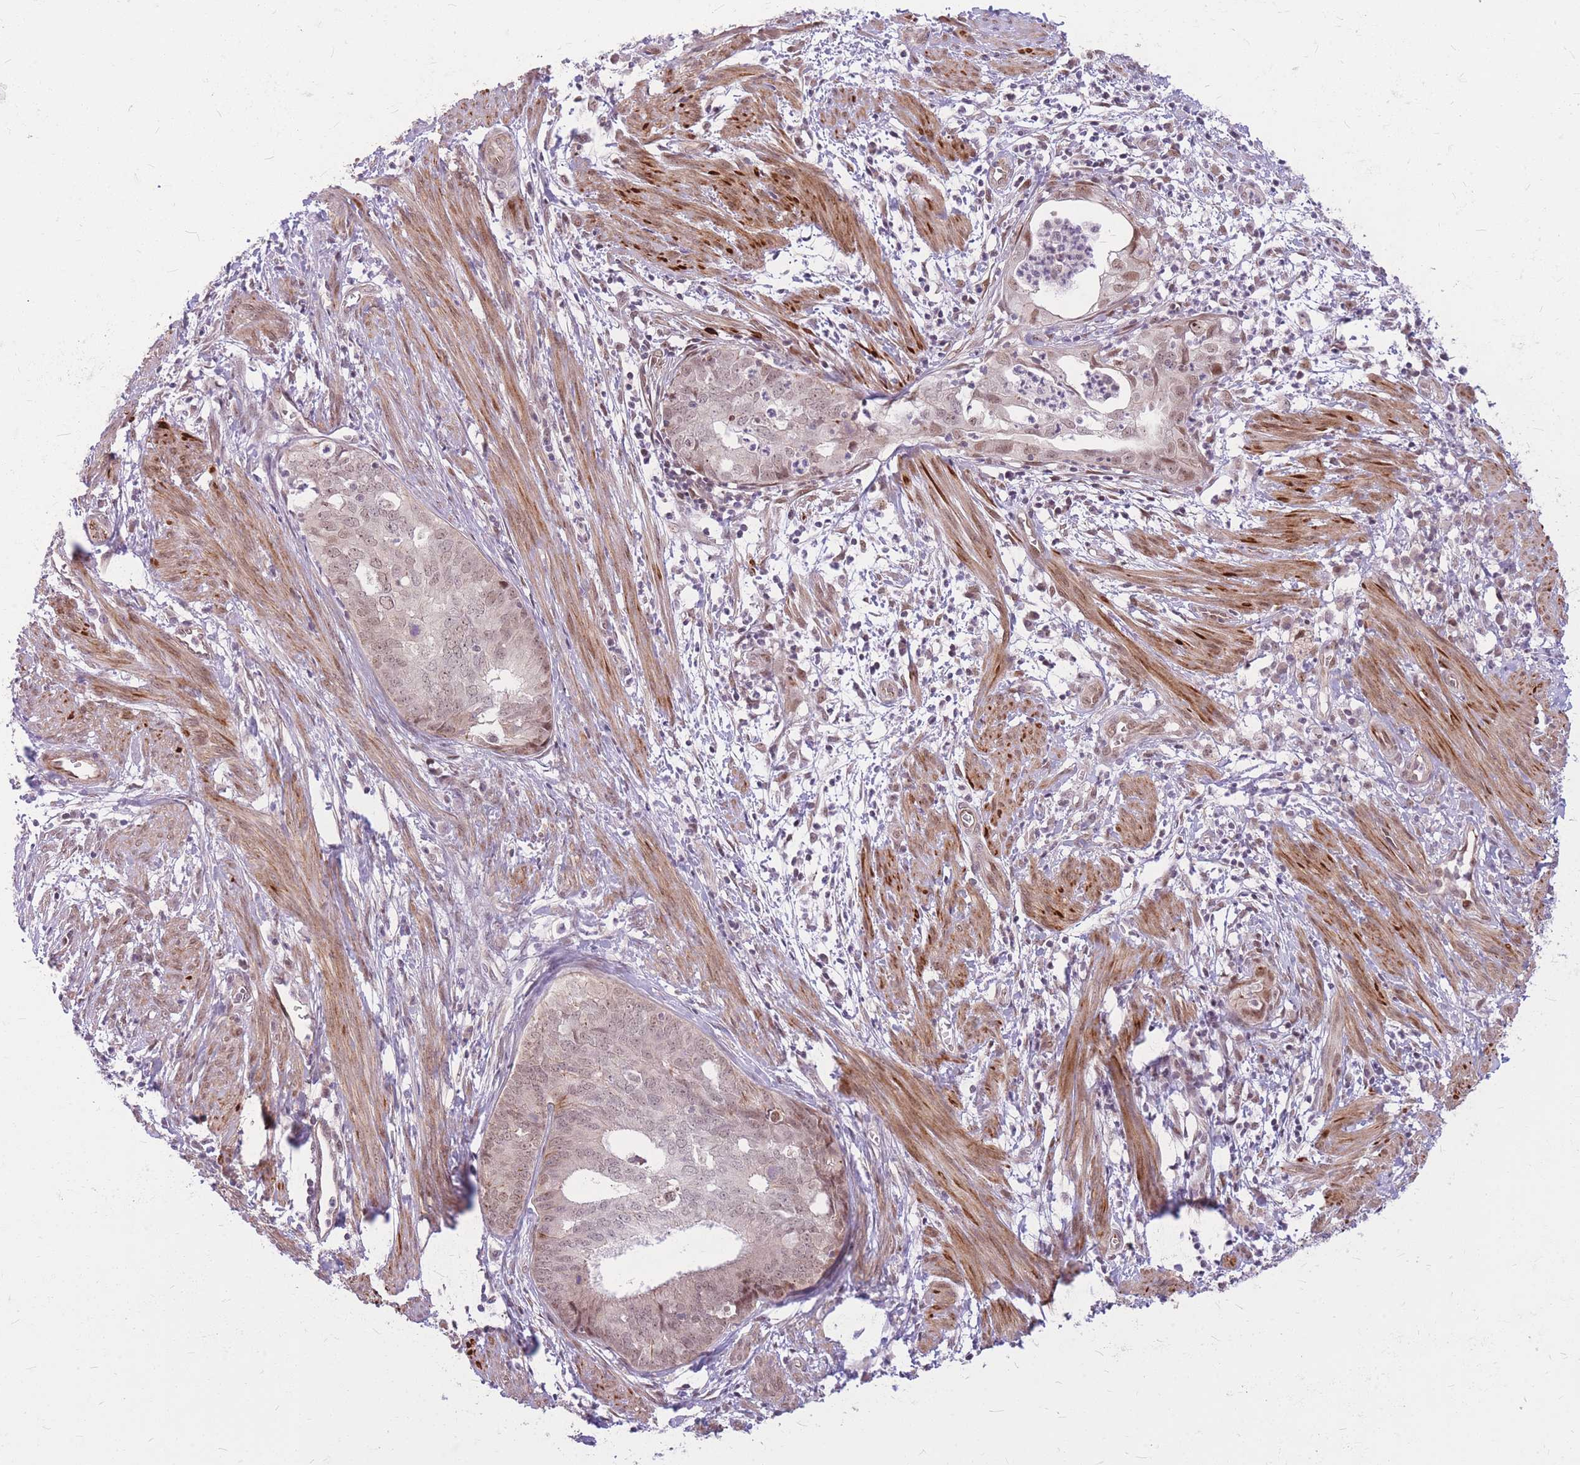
{"staining": {"intensity": "weak", "quantity": "25%-75%", "location": "nuclear"}, "tissue": "endometrial cancer", "cell_type": "Tumor cells", "image_type": "cancer", "snomed": [{"axis": "morphology", "description": "Adenocarcinoma, NOS"}, {"axis": "topography", "description": "Endometrium"}], "caption": "Protein expression analysis of human endometrial adenocarcinoma reveals weak nuclear expression in approximately 25%-75% of tumor cells. The staining is performed using DAB (3,3'-diaminobenzidine) brown chromogen to label protein expression. The nuclei are counter-stained blue using hematoxylin.", "gene": "ERCC2", "patient": {"sex": "female", "age": 68}}